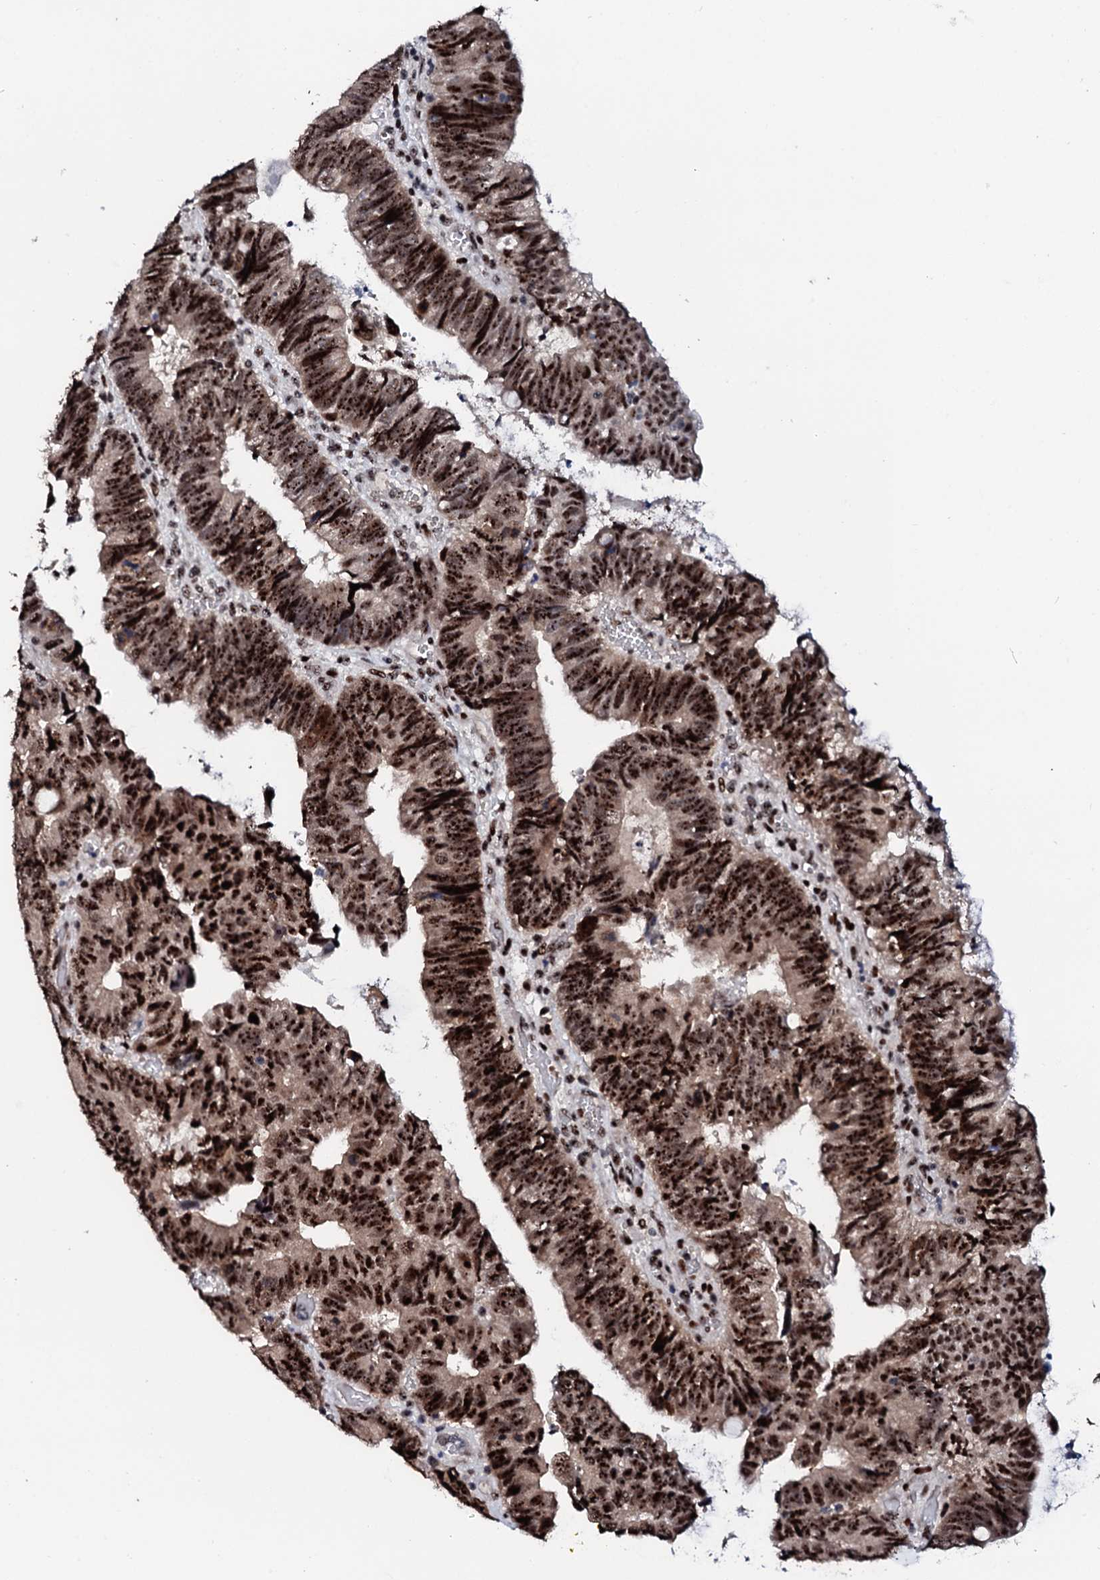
{"staining": {"intensity": "strong", "quantity": ">75%", "location": "nuclear"}, "tissue": "colorectal cancer", "cell_type": "Tumor cells", "image_type": "cancer", "snomed": [{"axis": "morphology", "description": "Adenocarcinoma, NOS"}, {"axis": "topography", "description": "Colon"}], "caption": "Human adenocarcinoma (colorectal) stained for a protein (brown) displays strong nuclear positive staining in approximately >75% of tumor cells.", "gene": "NEUROG3", "patient": {"sex": "female", "age": 67}}